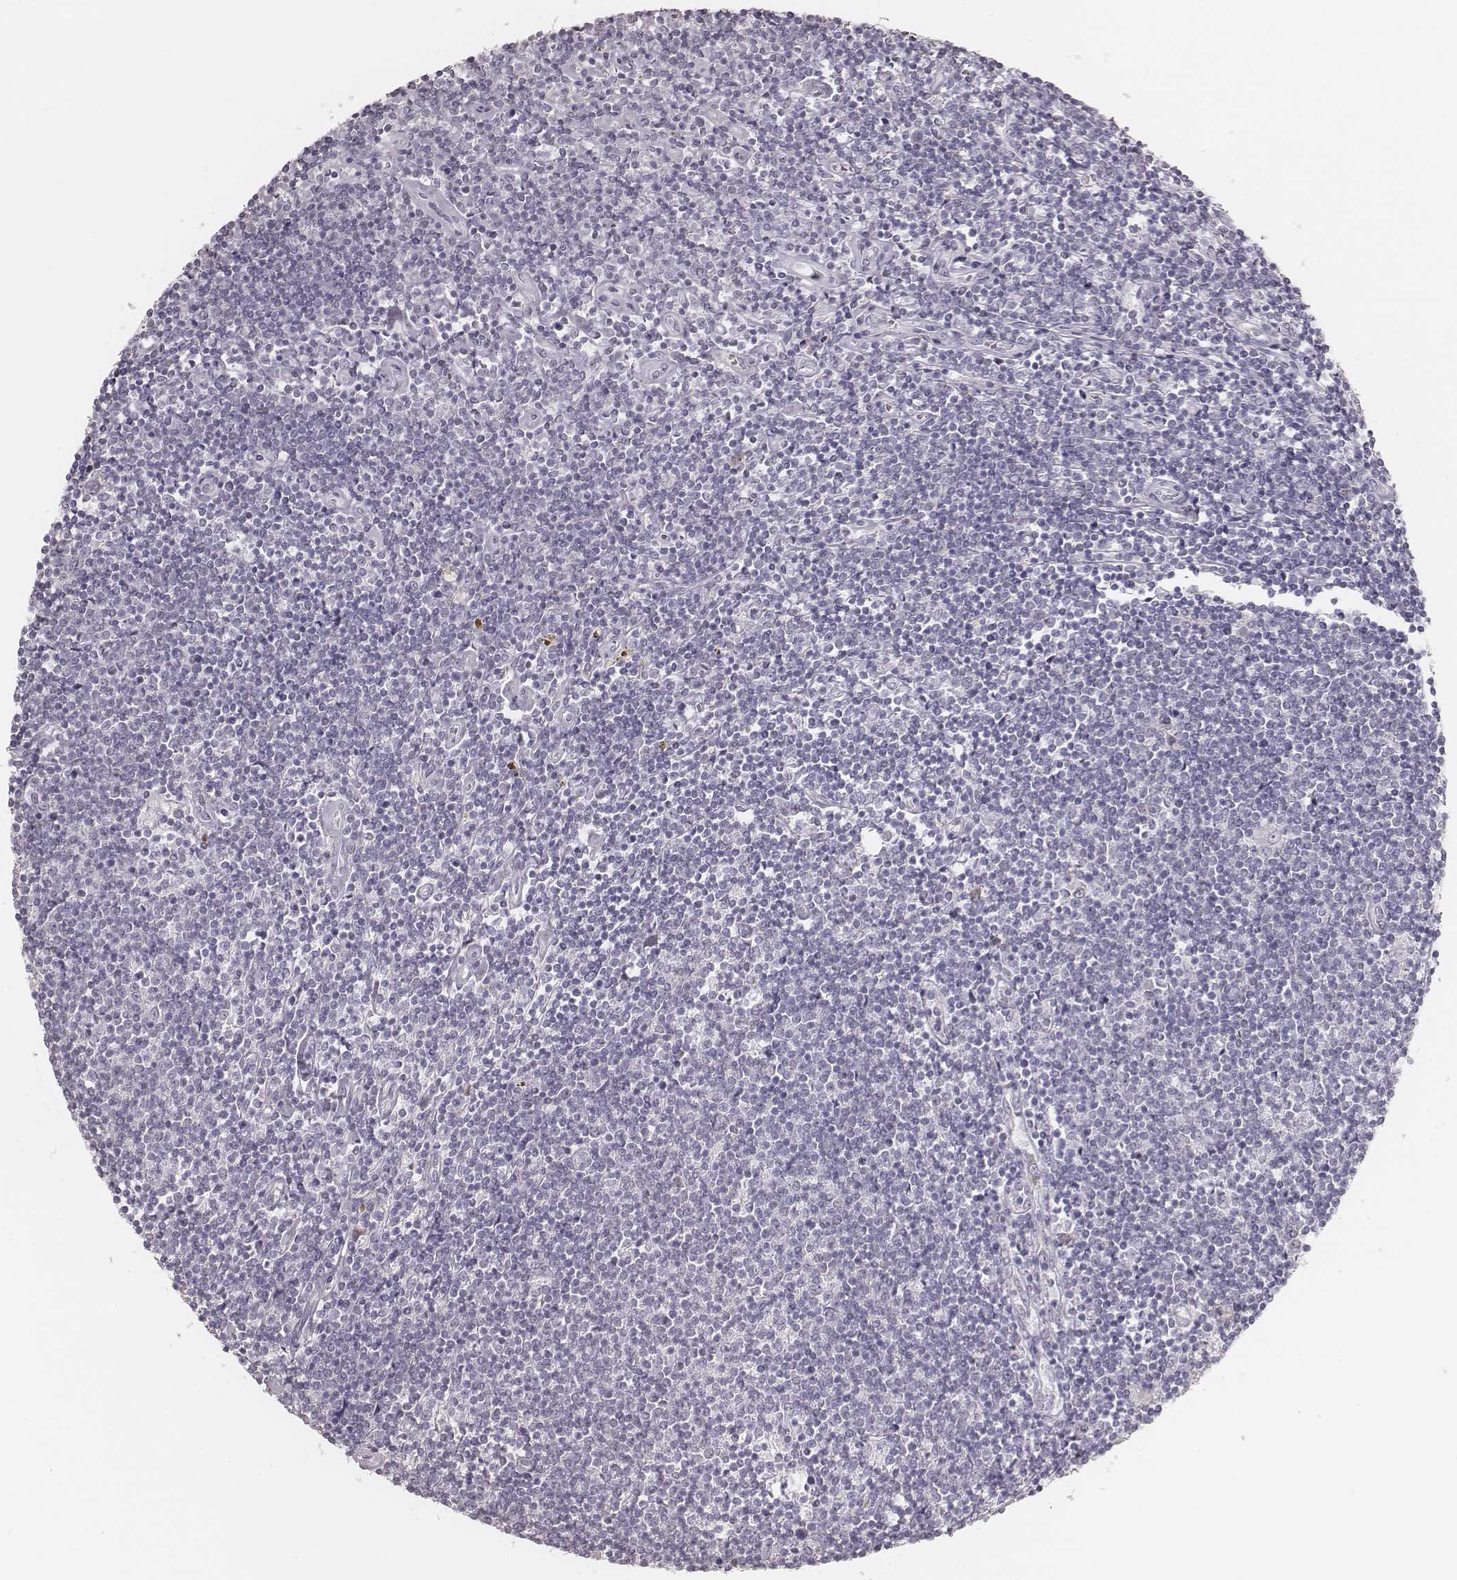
{"staining": {"intensity": "negative", "quantity": "none", "location": "none"}, "tissue": "lymphoma", "cell_type": "Tumor cells", "image_type": "cancer", "snomed": [{"axis": "morphology", "description": "Hodgkin's disease, NOS"}, {"axis": "topography", "description": "Lymph node"}], "caption": "Hodgkin's disease stained for a protein using IHC shows no expression tumor cells.", "gene": "KIF5C", "patient": {"sex": "male", "age": 40}}